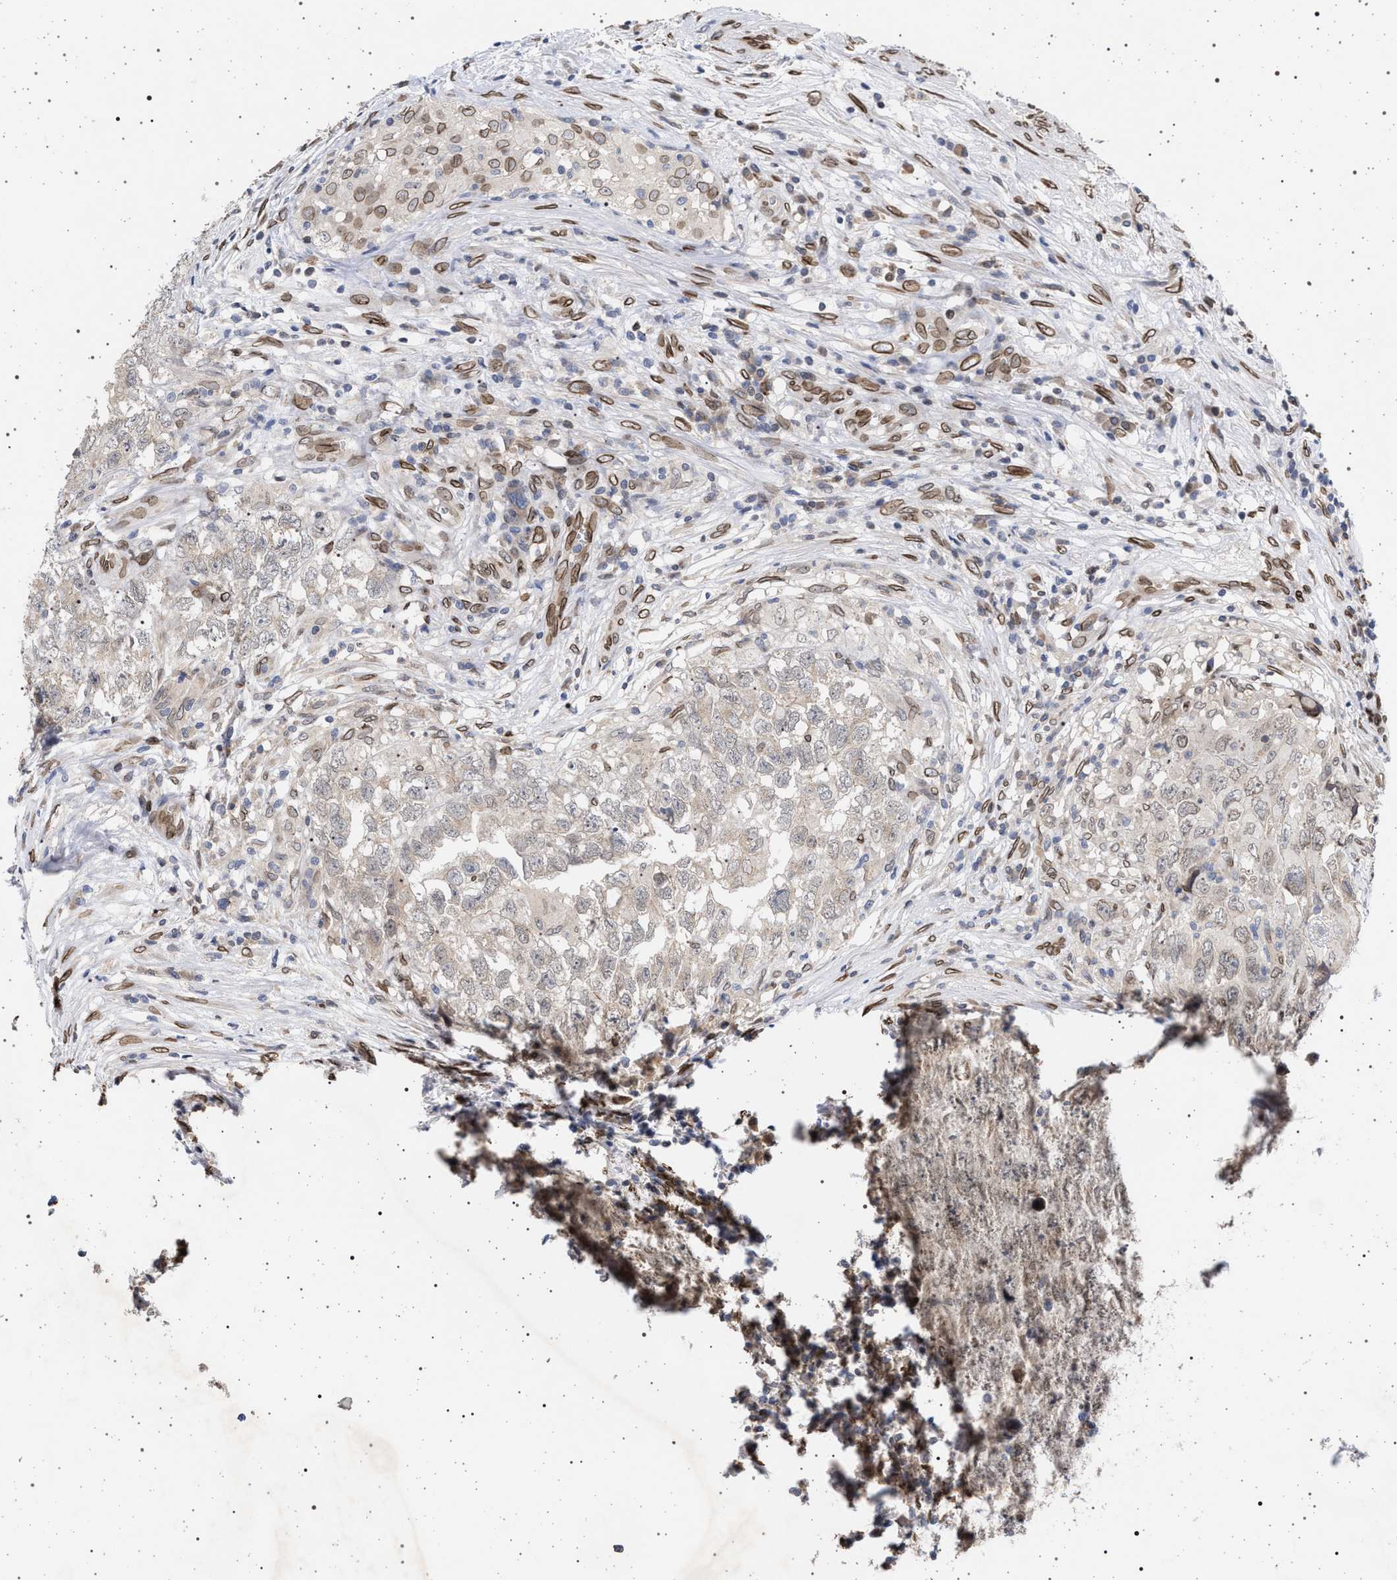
{"staining": {"intensity": "negative", "quantity": "none", "location": "none"}, "tissue": "testis cancer", "cell_type": "Tumor cells", "image_type": "cancer", "snomed": [{"axis": "morphology", "description": "Seminoma, NOS"}, {"axis": "morphology", "description": "Carcinoma, Embryonal, NOS"}, {"axis": "topography", "description": "Testis"}], "caption": "IHC photomicrograph of neoplastic tissue: human testis cancer stained with DAB shows no significant protein staining in tumor cells.", "gene": "ING2", "patient": {"sex": "male", "age": 43}}